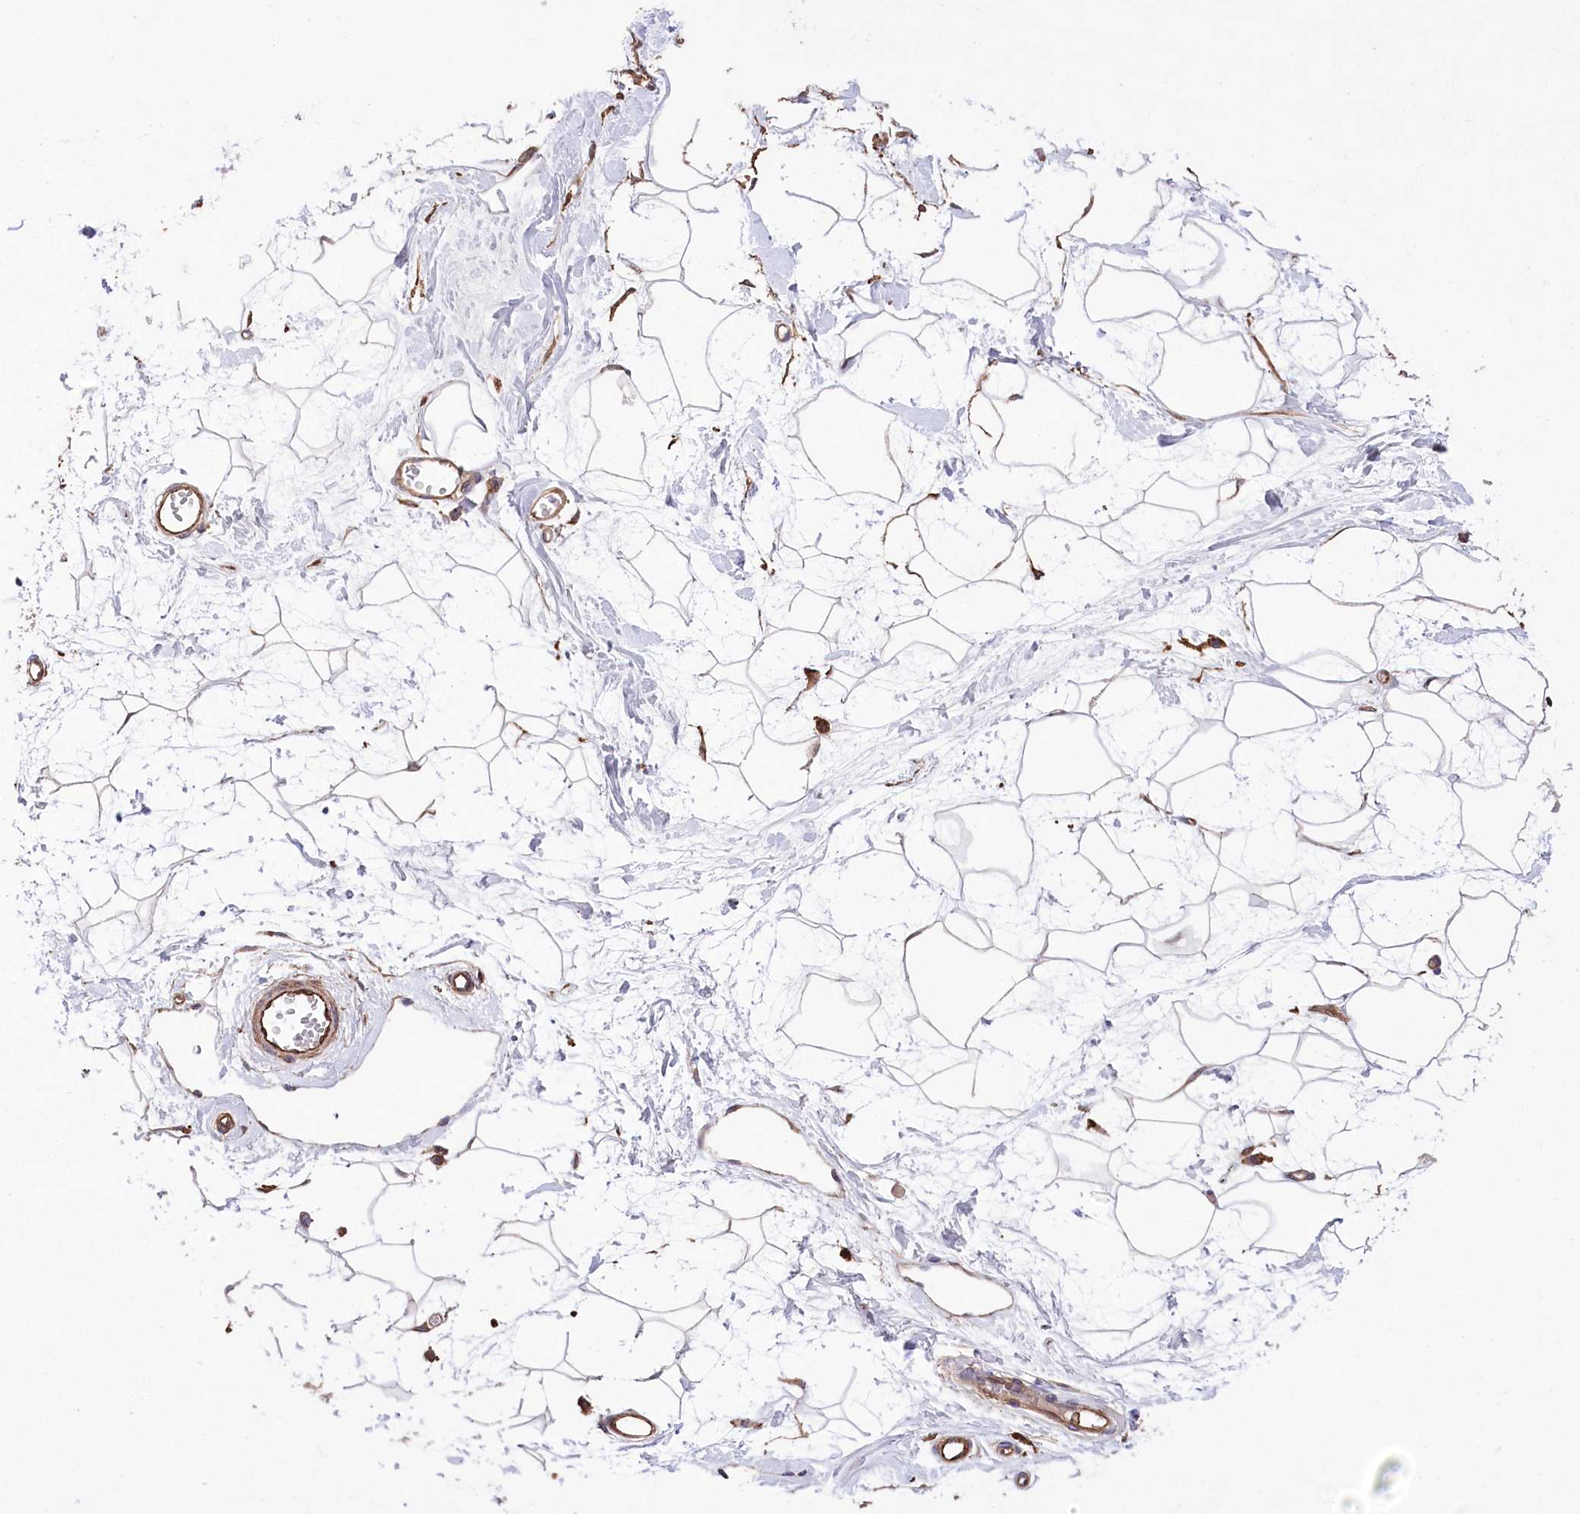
{"staining": {"intensity": "moderate", "quantity": ">75%", "location": "cytoplasmic/membranous"}, "tissue": "breast", "cell_type": "Adipocytes", "image_type": "normal", "snomed": [{"axis": "morphology", "description": "Normal tissue, NOS"}, {"axis": "topography", "description": "Breast"}], "caption": "Breast stained with DAB IHC exhibits medium levels of moderate cytoplasmic/membranous staining in about >75% of adipocytes. Nuclei are stained in blue.", "gene": "DPP3", "patient": {"sex": "female", "age": 45}}